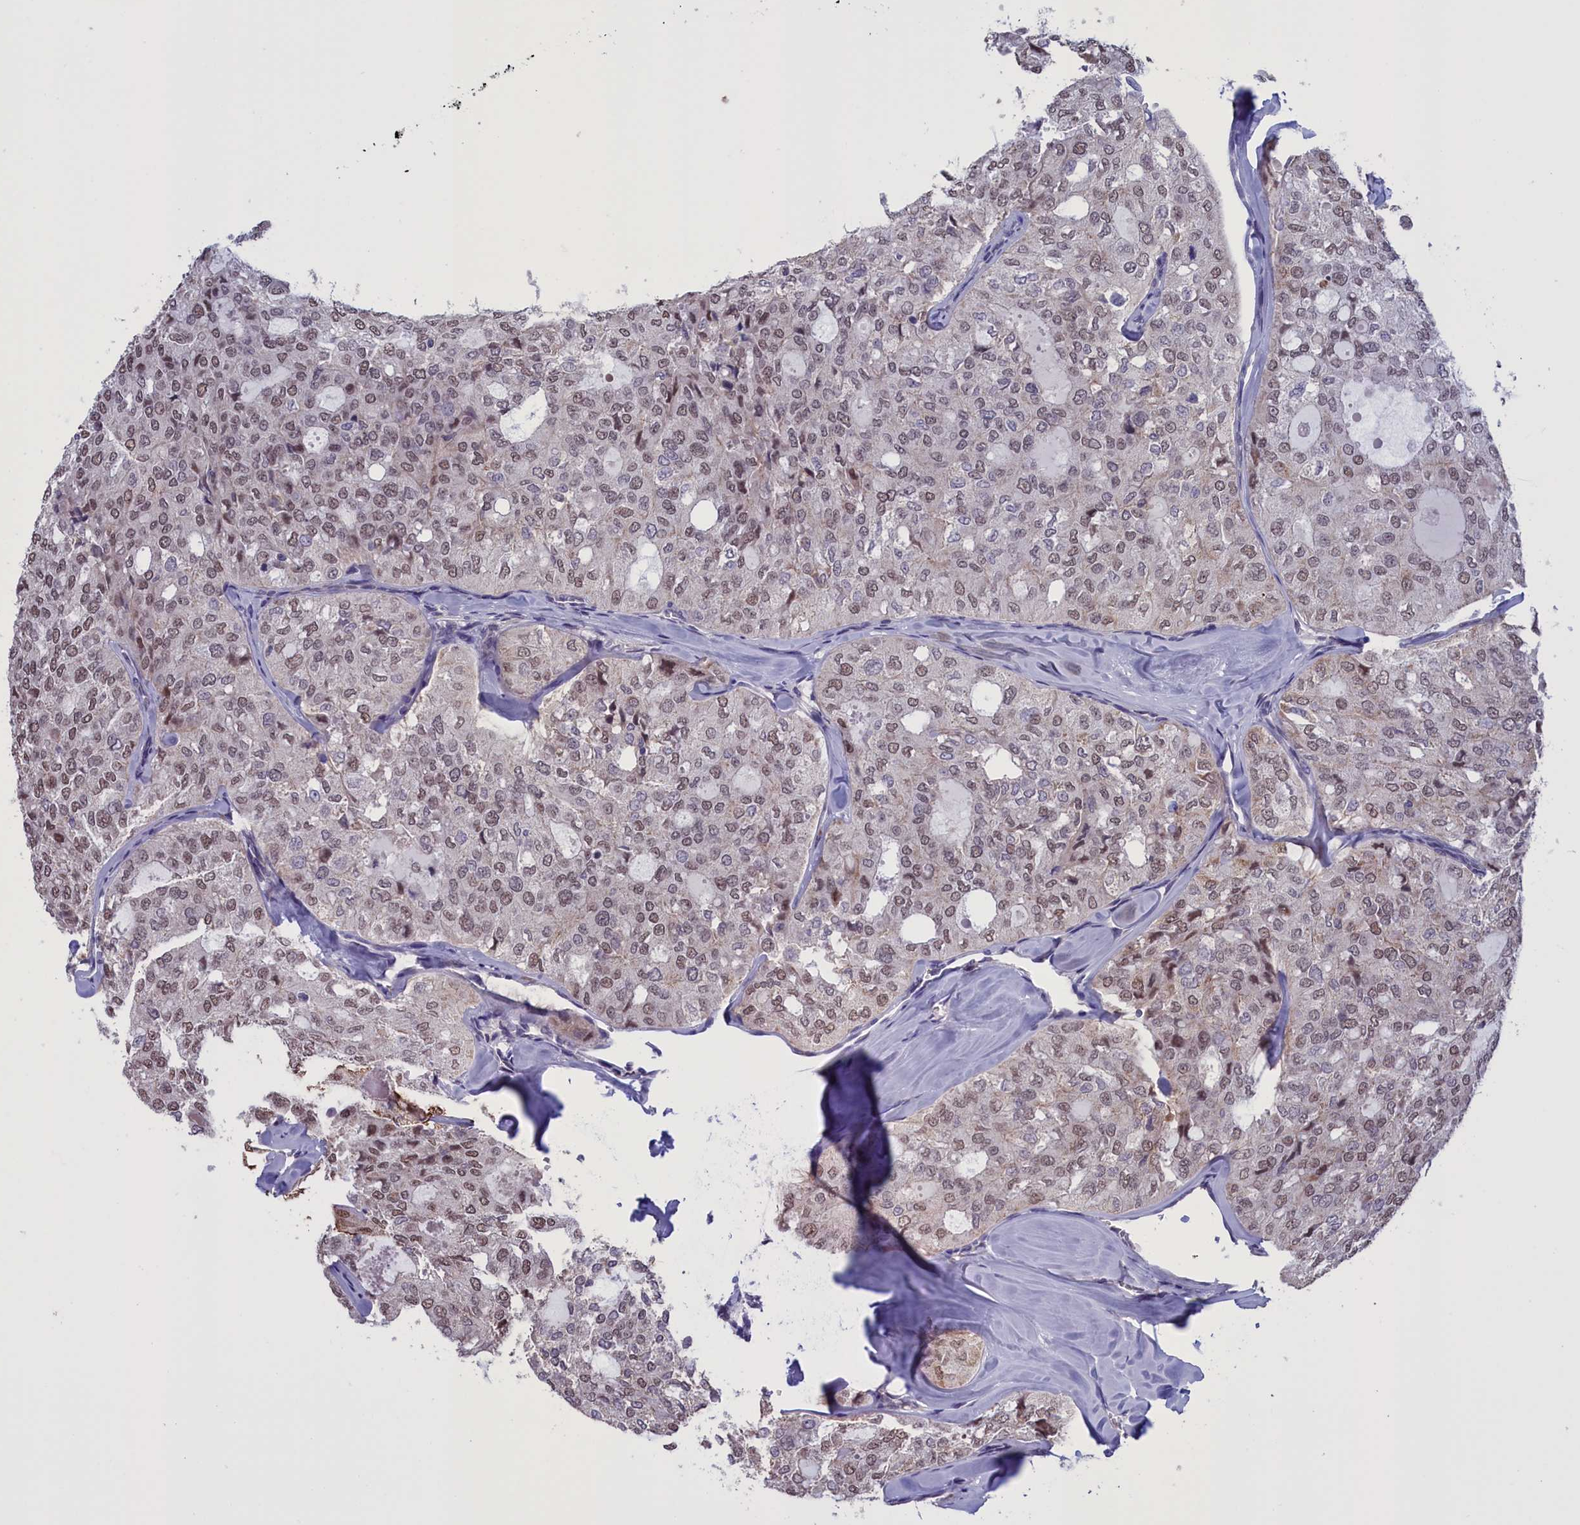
{"staining": {"intensity": "weak", "quantity": "25%-75%", "location": "nuclear"}, "tissue": "thyroid cancer", "cell_type": "Tumor cells", "image_type": "cancer", "snomed": [{"axis": "morphology", "description": "Follicular adenoma carcinoma, NOS"}, {"axis": "topography", "description": "Thyroid gland"}], "caption": "A low amount of weak nuclear expression is seen in approximately 25%-75% of tumor cells in thyroid cancer (follicular adenoma carcinoma) tissue.", "gene": "PARS2", "patient": {"sex": "male", "age": 75}}